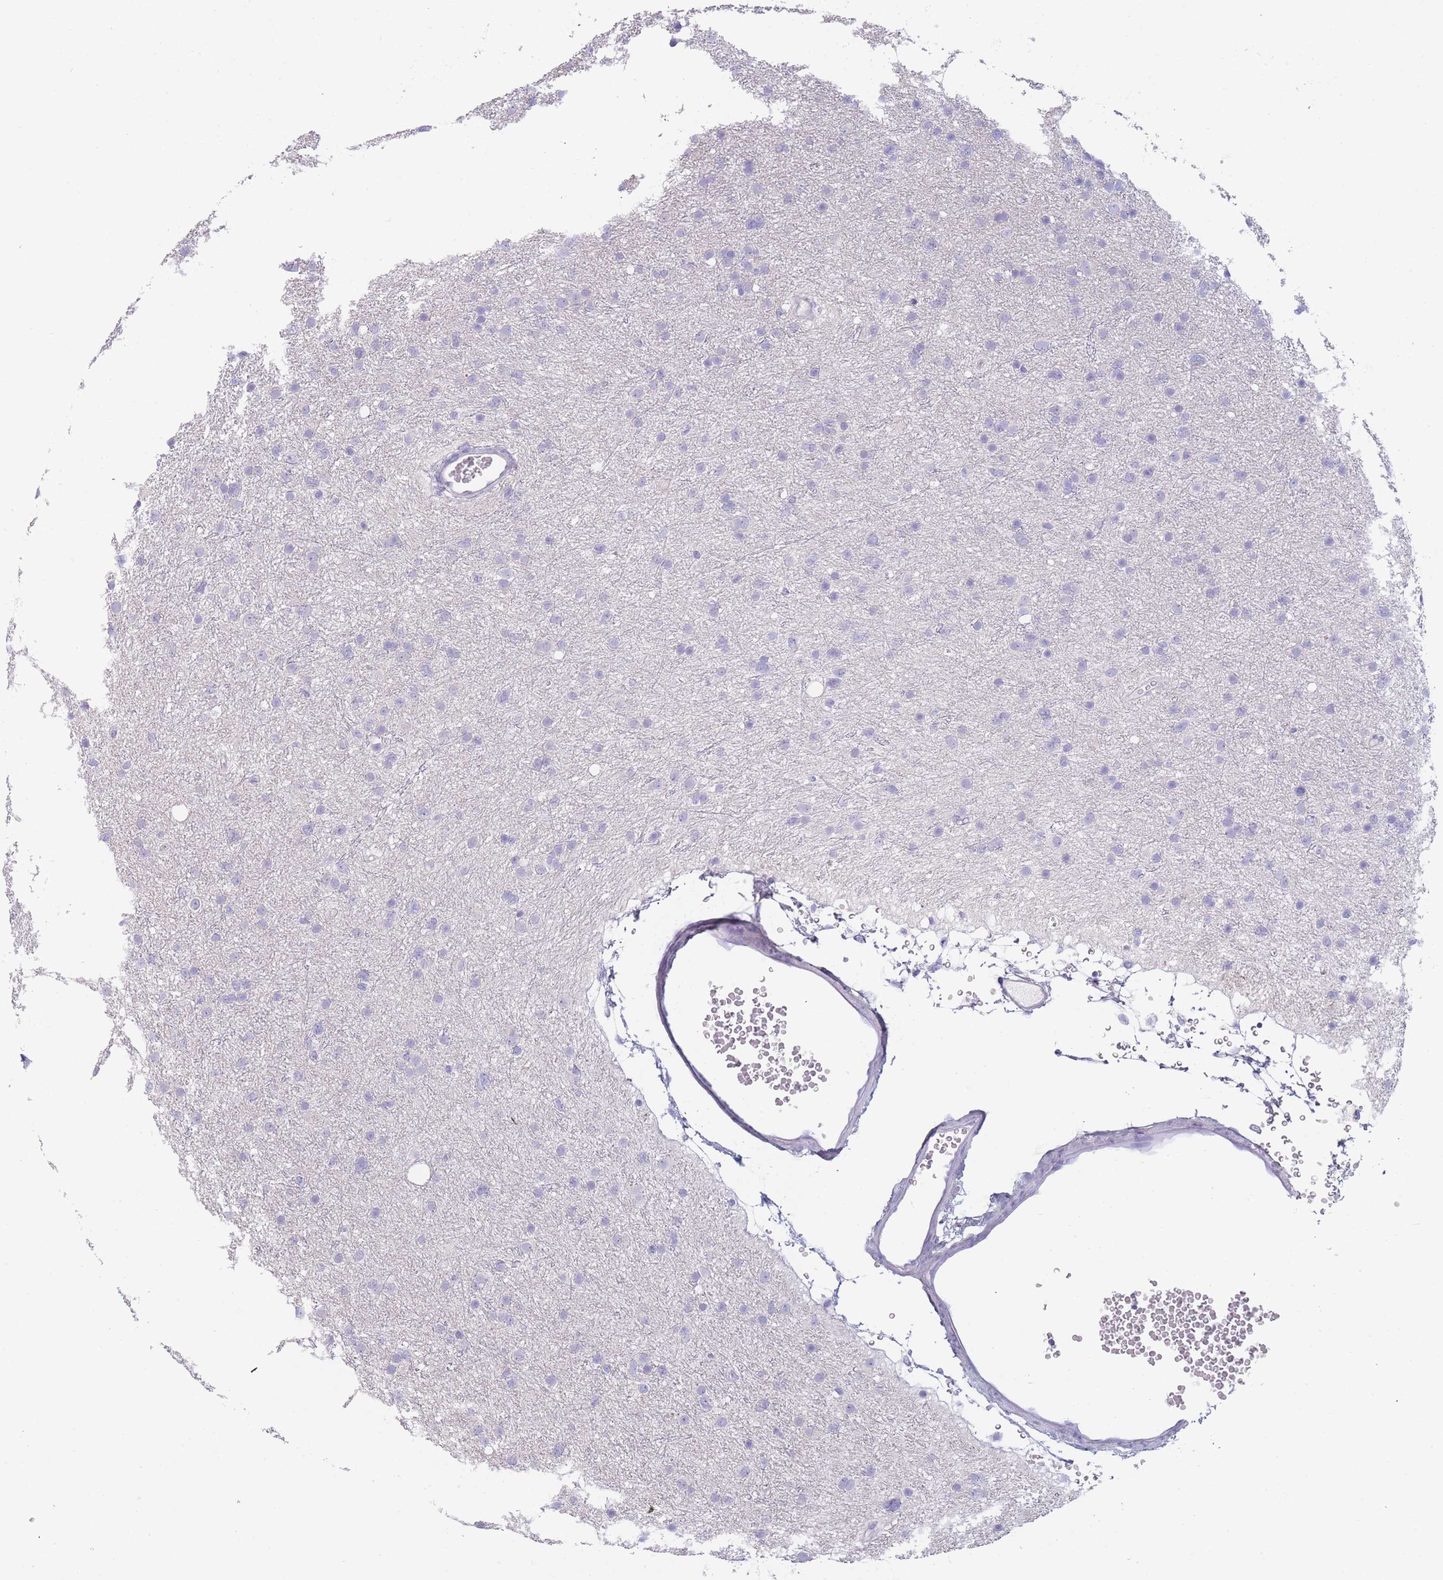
{"staining": {"intensity": "negative", "quantity": "none", "location": "none"}, "tissue": "glioma", "cell_type": "Tumor cells", "image_type": "cancer", "snomed": [{"axis": "morphology", "description": "Glioma, malignant, Low grade"}, {"axis": "topography", "description": "Cerebral cortex"}], "caption": "Human glioma stained for a protein using immunohistochemistry (IHC) exhibits no expression in tumor cells.", "gene": "ZNF627", "patient": {"sex": "female", "age": 39}}